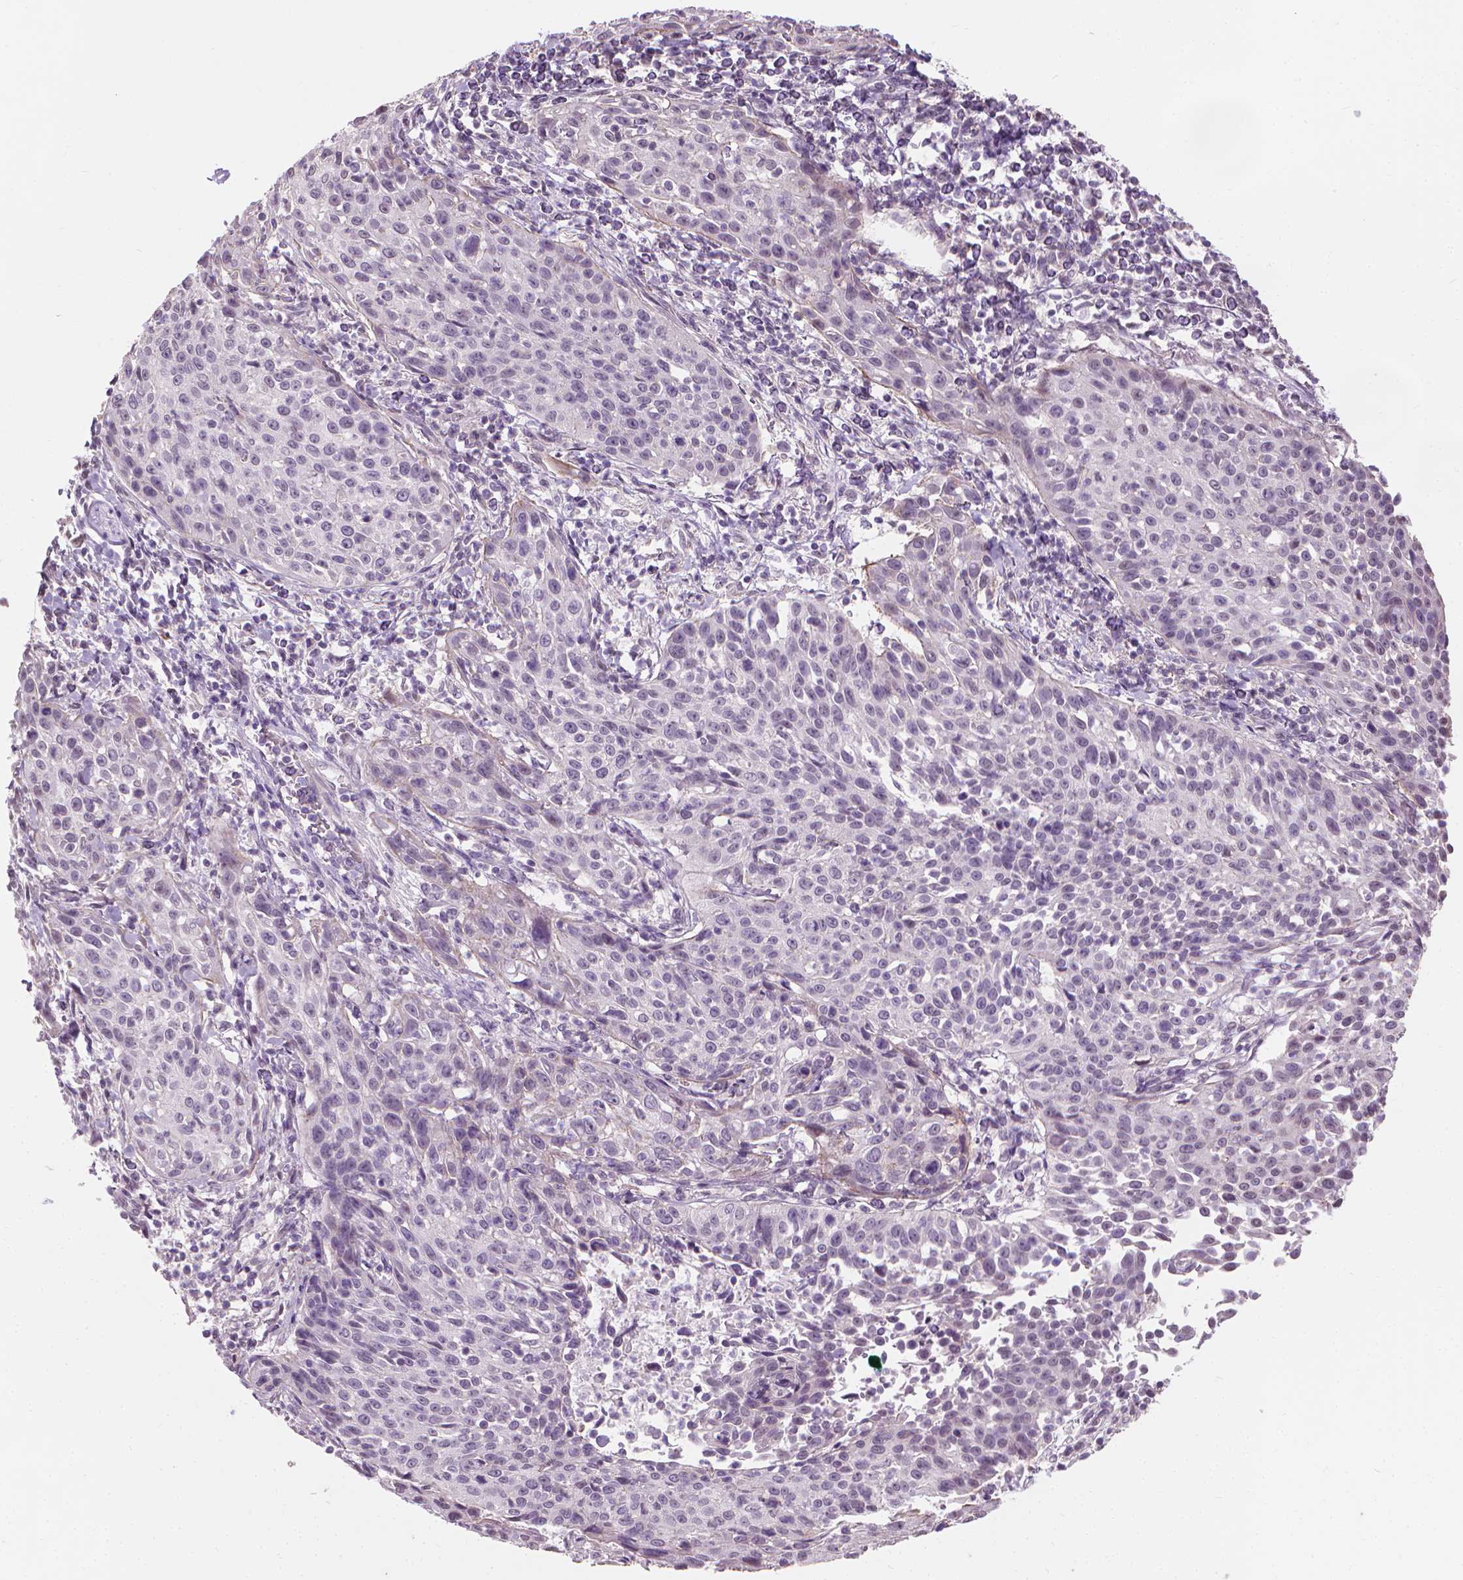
{"staining": {"intensity": "negative", "quantity": "none", "location": "none"}, "tissue": "cervical cancer", "cell_type": "Tumor cells", "image_type": "cancer", "snomed": [{"axis": "morphology", "description": "Squamous cell carcinoma, NOS"}, {"axis": "topography", "description": "Cervix"}], "caption": "High power microscopy image of an IHC image of cervical squamous cell carcinoma, revealing no significant positivity in tumor cells.", "gene": "SAXO2", "patient": {"sex": "female", "age": 26}}